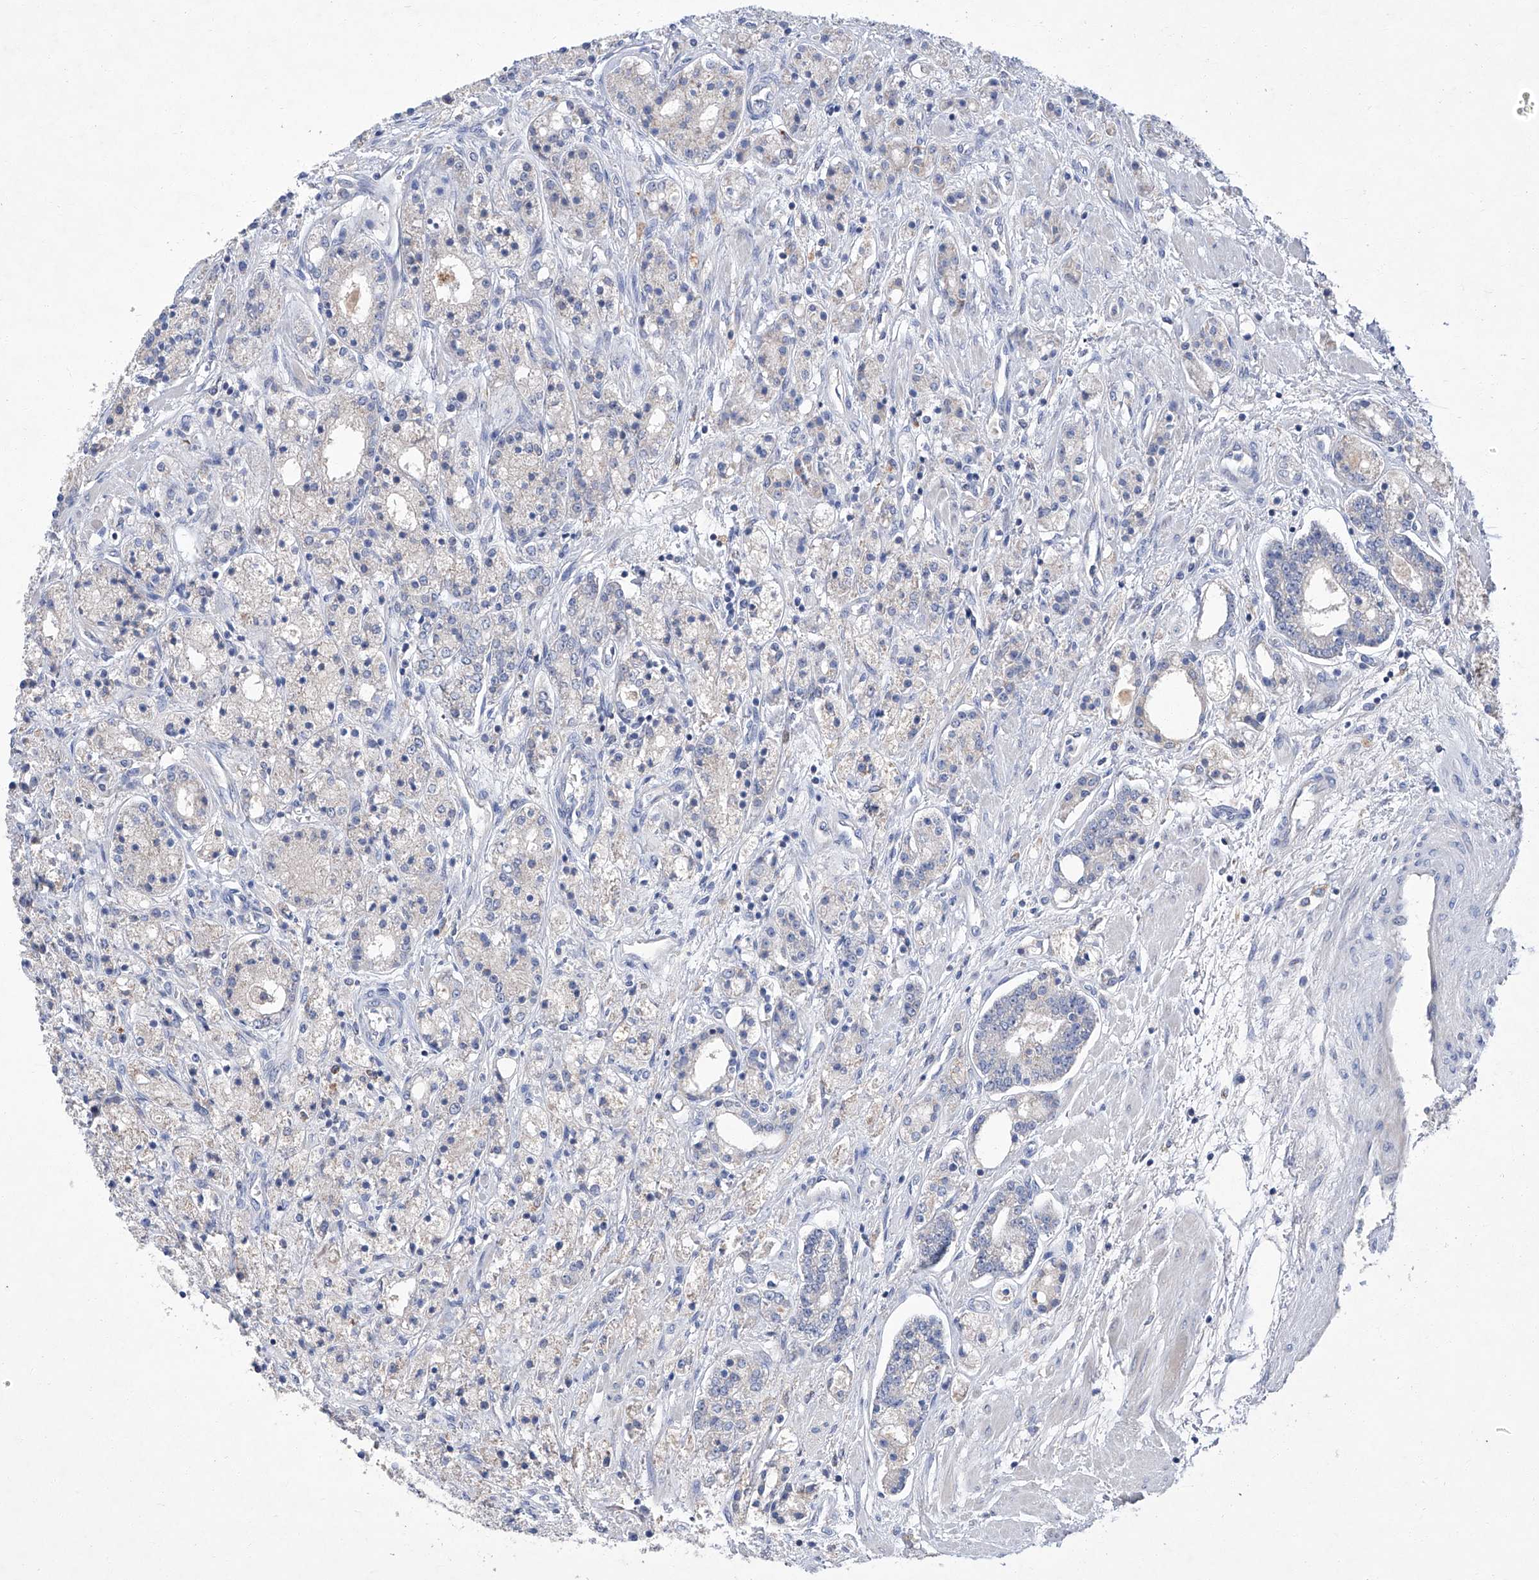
{"staining": {"intensity": "weak", "quantity": "<25%", "location": "cytoplasmic/membranous"}, "tissue": "prostate cancer", "cell_type": "Tumor cells", "image_type": "cancer", "snomed": [{"axis": "morphology", "description": "Adenocarcinoma, High grade"}, {"axis": "topography", "description": "Prostate"}], "caption": "IHC histopathology image of human prostate cancer stained for a protein (brown), which displays no staining in tumor cells. (Stains: DAB (3,3'-diaminobenzidine) immunohistochemistry (IHC) with hematoxylin counter stain, Microscopy: brightfield microscopy at high magnification).", "gene": "SBK2", "patient": {"sex": "male", "age": 60}}